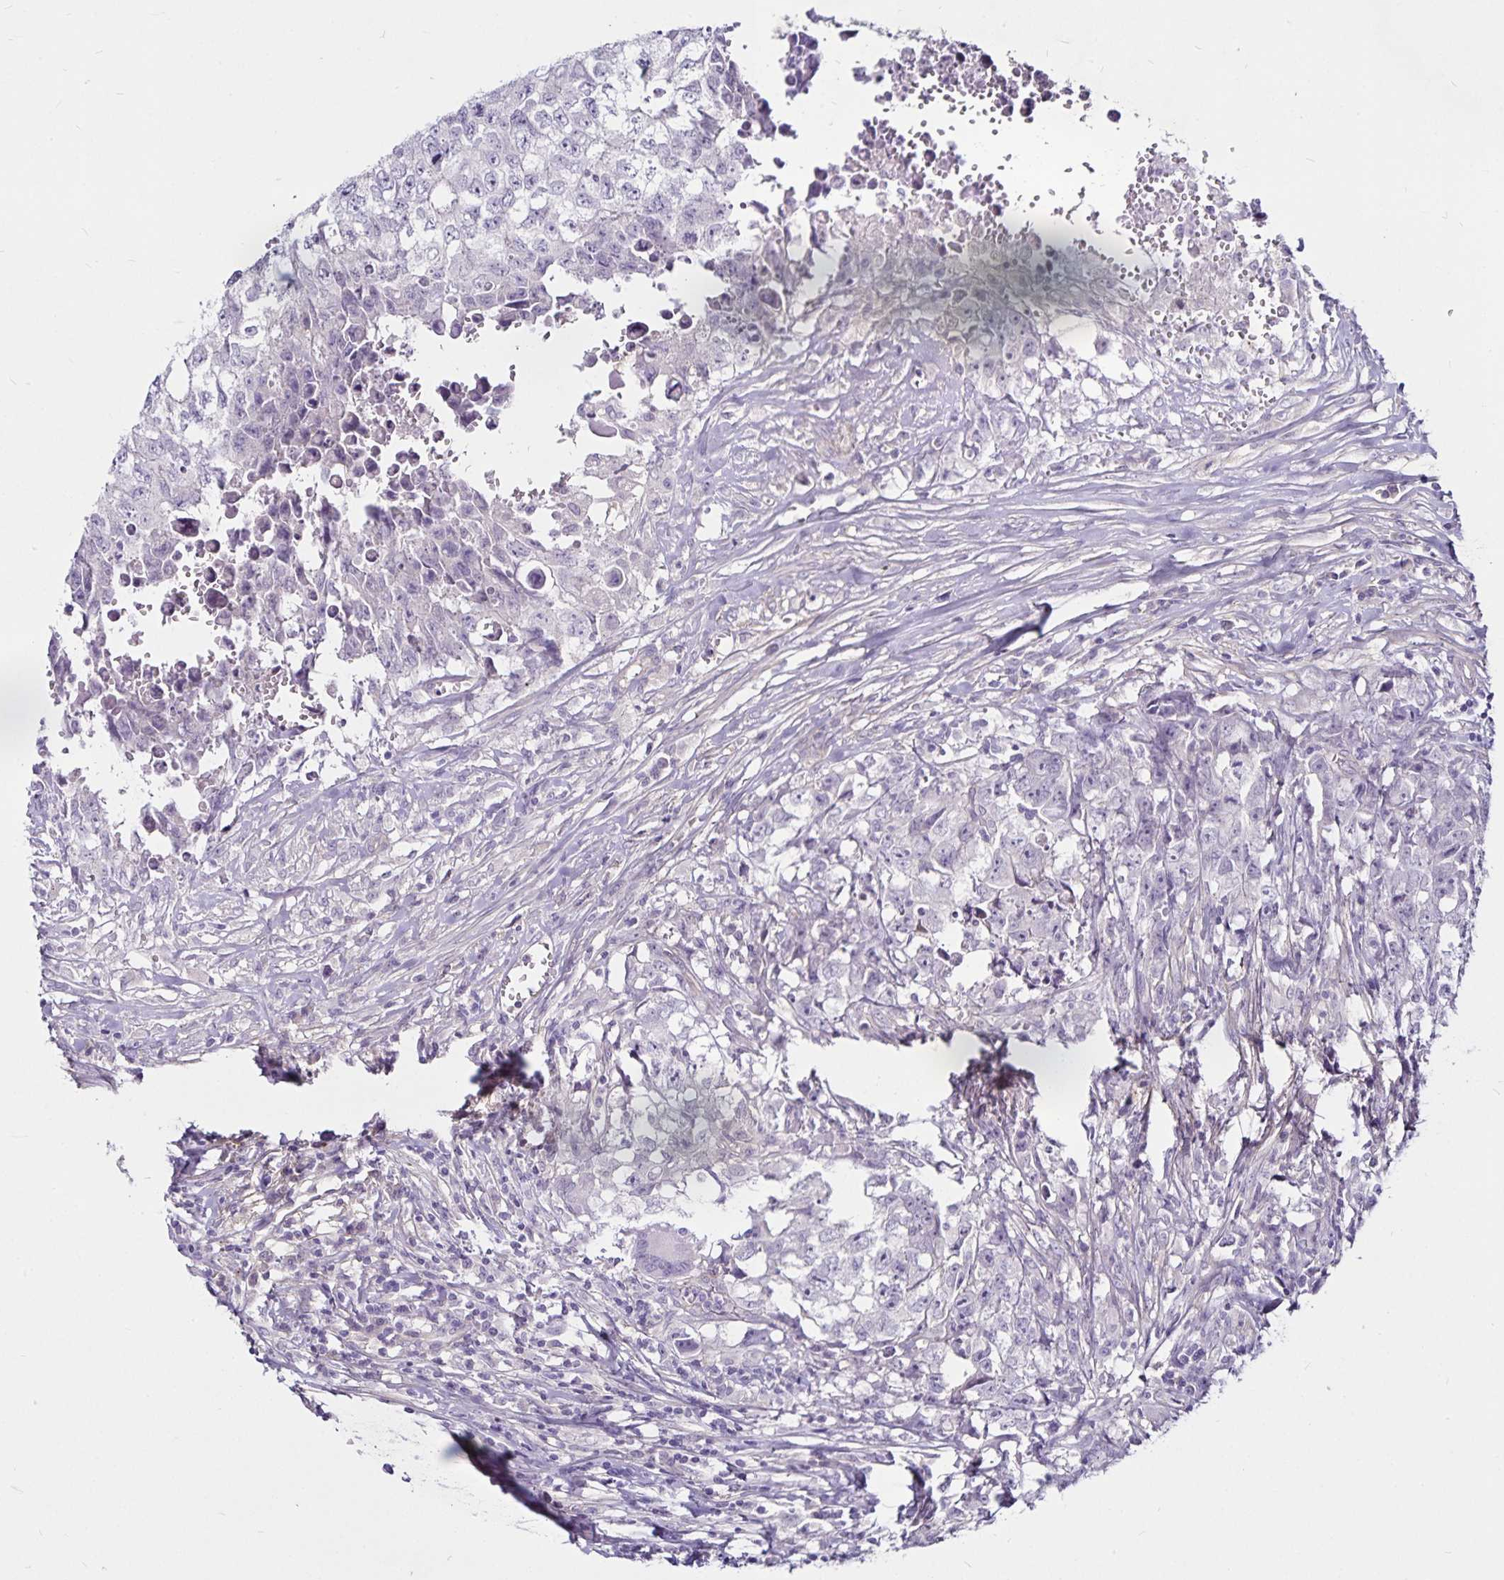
{"staining": {"intensity": "negative", "quantity": "none", "location": "none"}, "tissue": "testis cancer", "cell_type": "Tumor cells", "image_type": "cancer", "snomed": [{"axis": "morphology", "description": "Carcinoma, Embryonal, NOS"}, {"axis": "morphology", "description": "Teratoma, malignant, NOS"}, {"axis": "topography", "description": "Testis"}], "caption": "This is a histopathology image of IHC staining of testis teratoma (malignant), which shows no positivity in tumor cells.", "gene": "GNG12", "patient": {"sex": "male", "age": 24}}